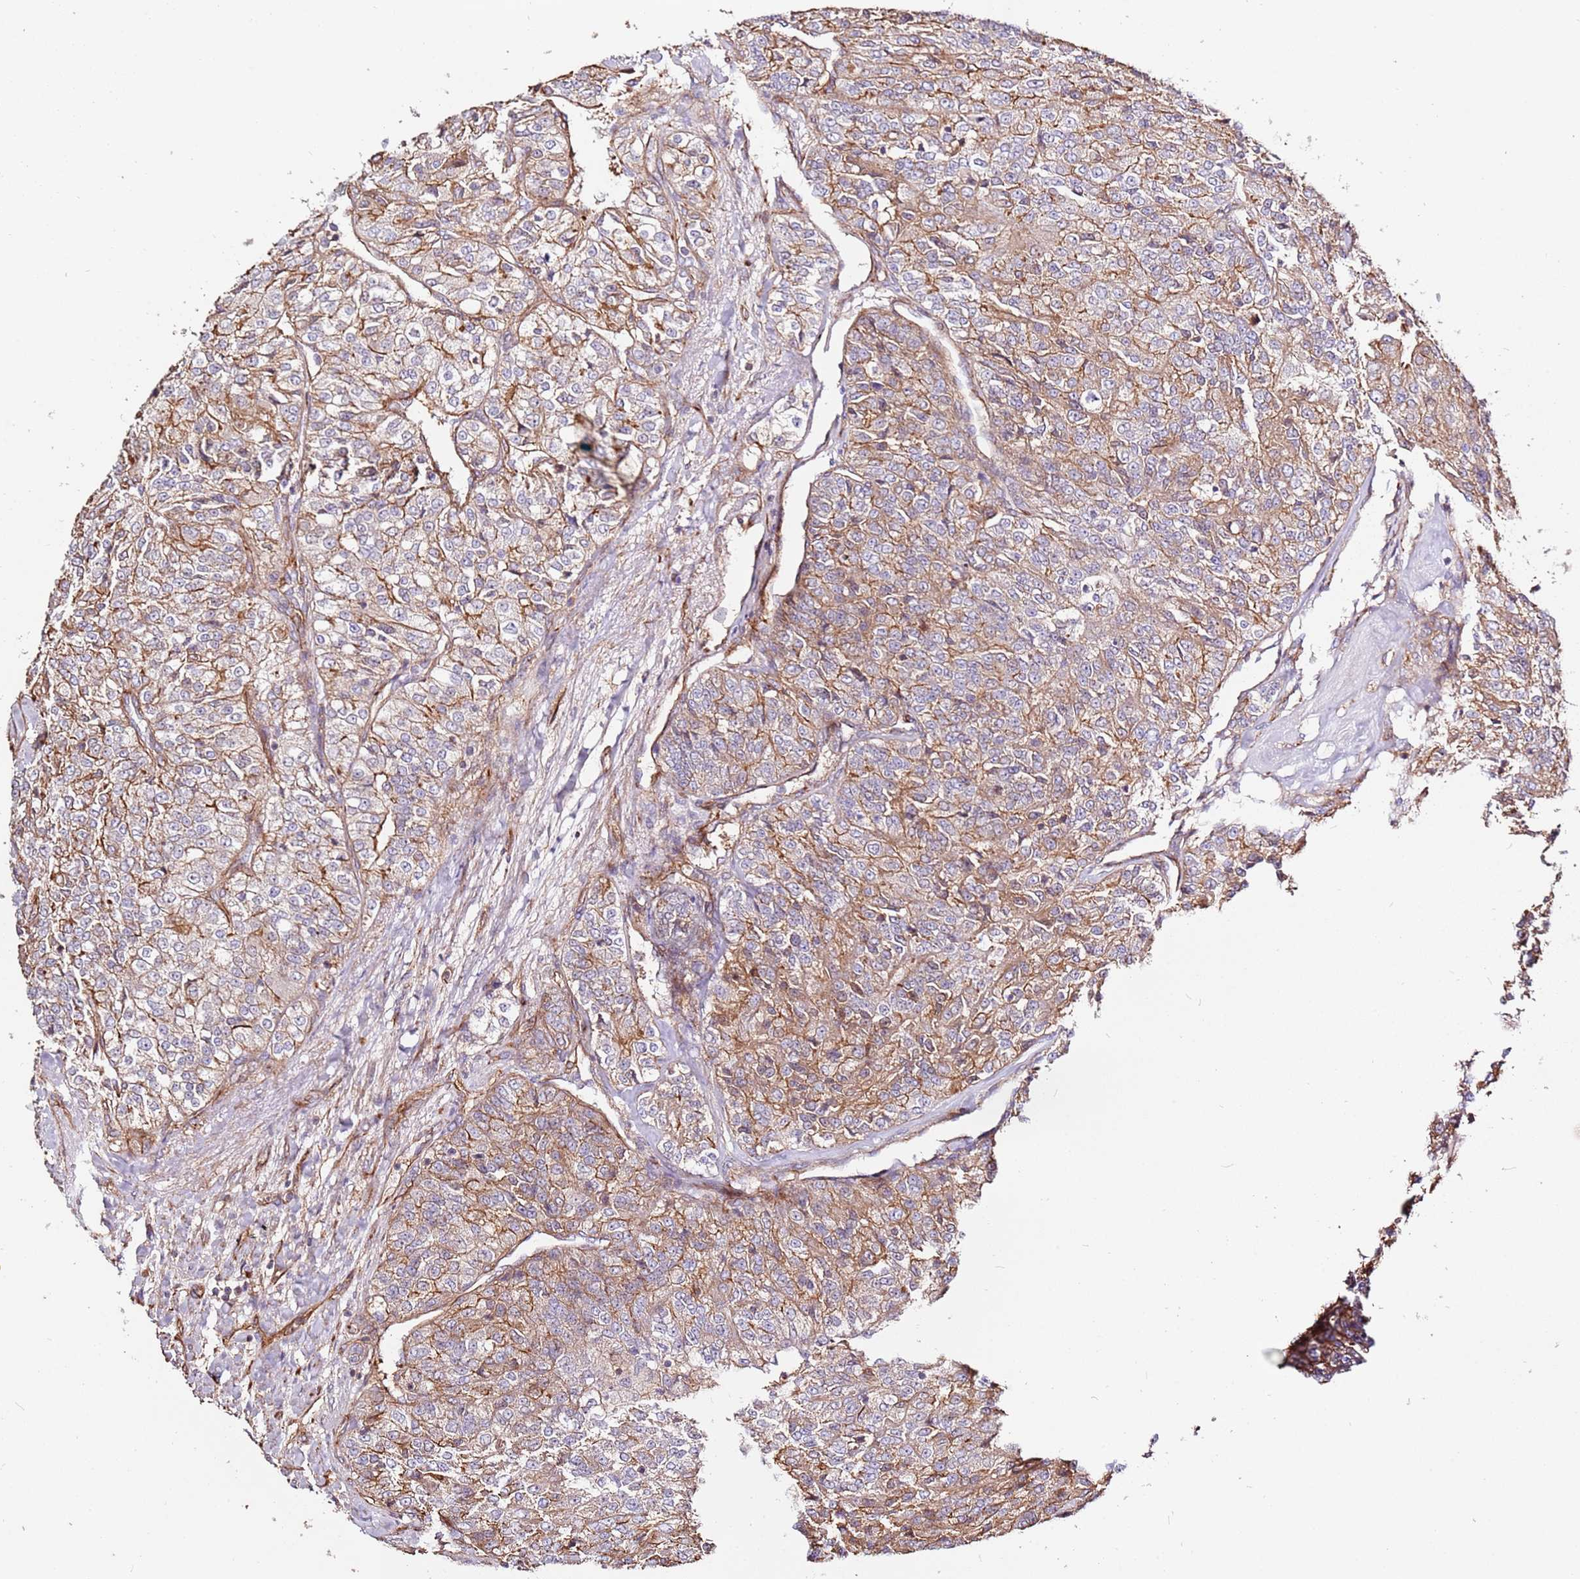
{"staining": {"intensity": "moderate", "quantity": ">75%", "location": "cytoplasmic/membranous"}, "tissue": "renal cancer", "cell_type": "Tumor cells", "image_type": "cancer", "snomed": [{"axis": "morphology", "description": "Adenocarcinoma, NOS"}, {"axis": "topography", "description": "Kidney"}], "caption": "A photomicrograph of human renal adenocarcinoma stained for a protein reveals moderate cytoplasmic/membranous brown staining in tumor cells.", "gene": "MRGPRE", "patient": {"sex": "female", "age": 63}}